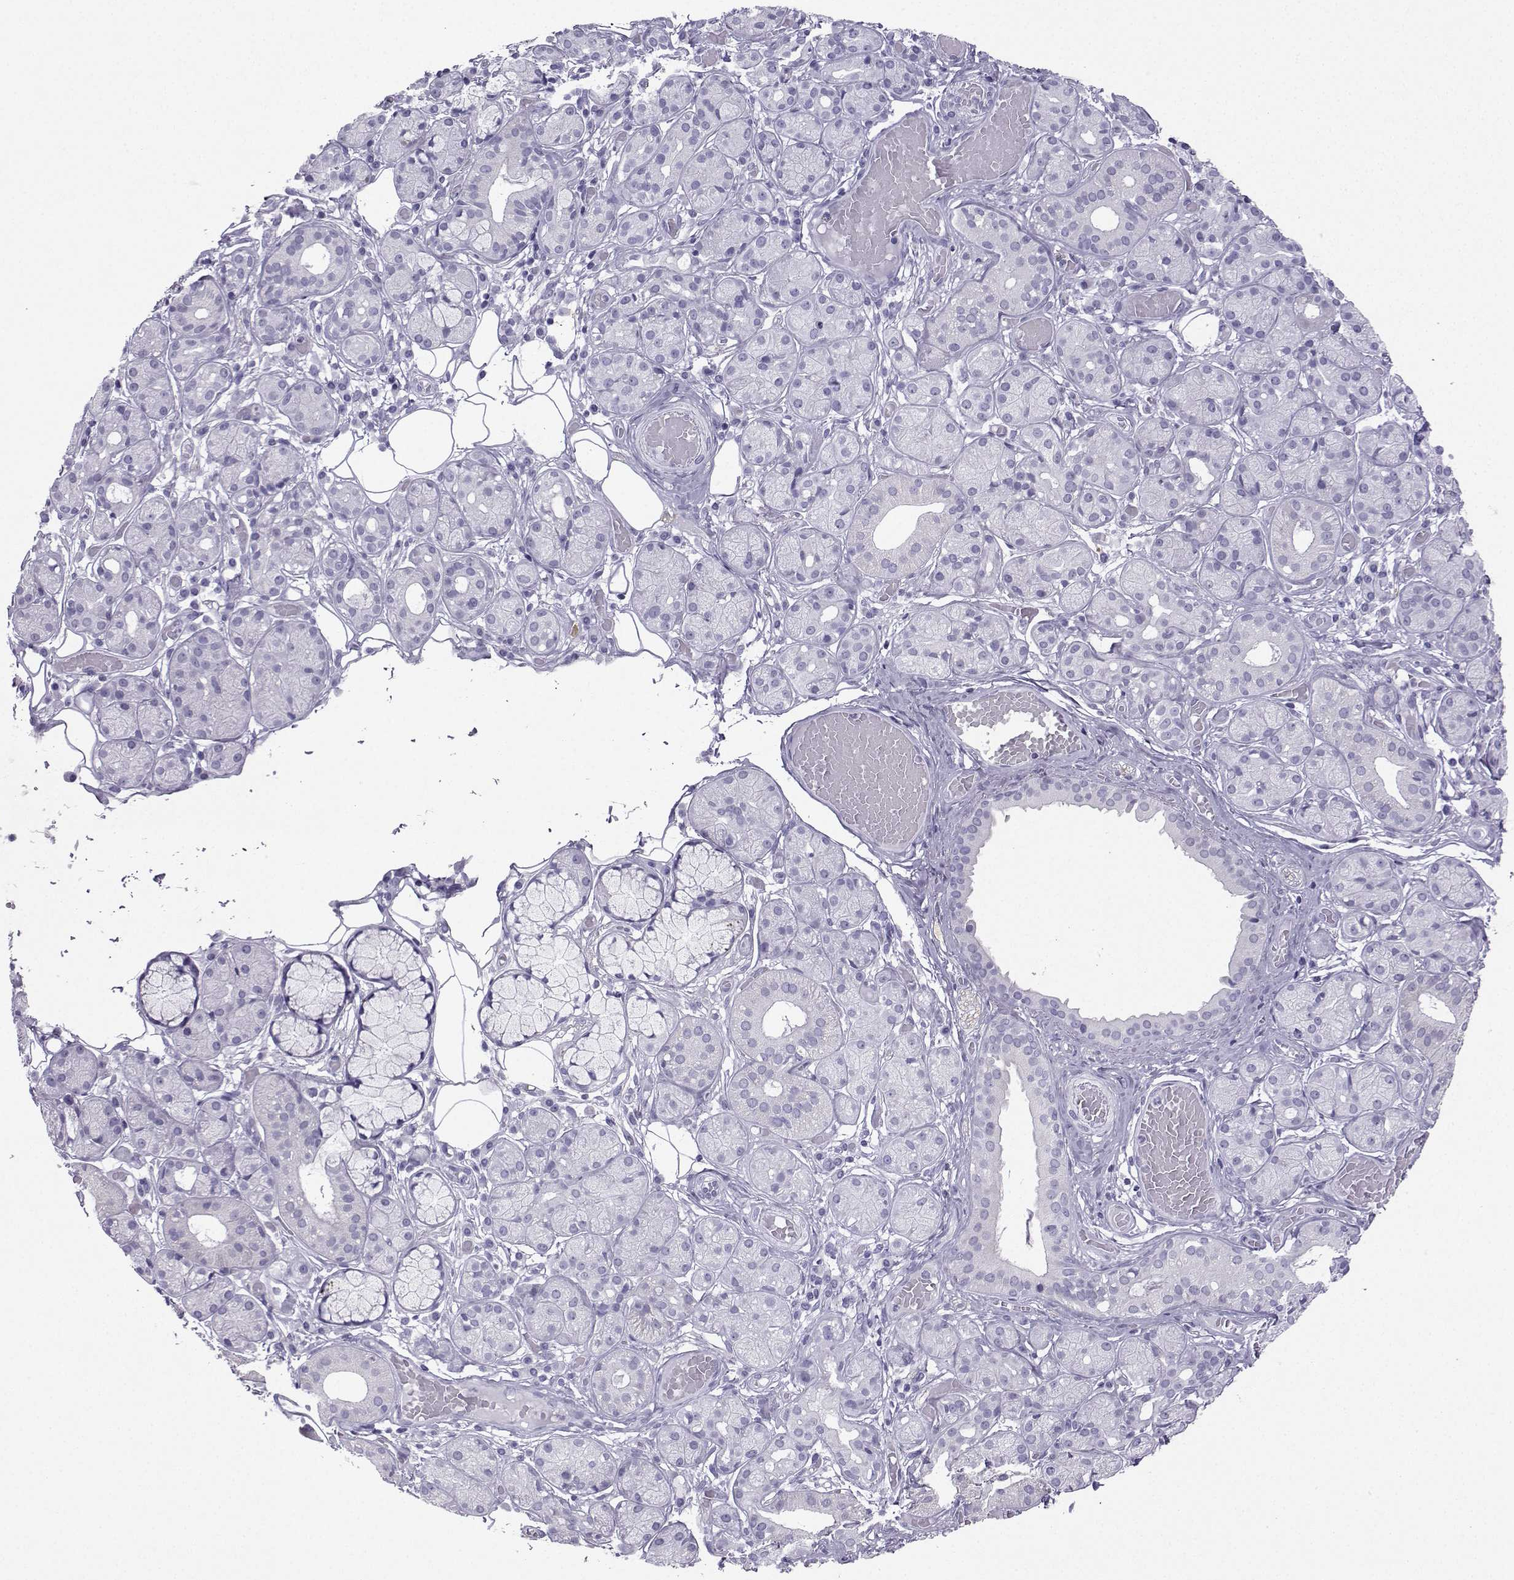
{"staining": {"intensity": "negative", "quantity": "none", "location": "none"}, "tissue": "salivary gland", "cell_type": "Glandular cells", "image_type": "normal", "snomed": [{"axis": "morphology", "description": "Normal tissue, NOS"}, {"axis": "topography", "description": "Salivary gland"}, {"axis": "topography", "description": "Peripheral nerve tissue"}], "caption": "Immunohistochemical staining of normal human salivary gland reveals no significant expression in glandular cells.", "gene": "NEFL", "patient": {"sex": "male", "age": 71}}